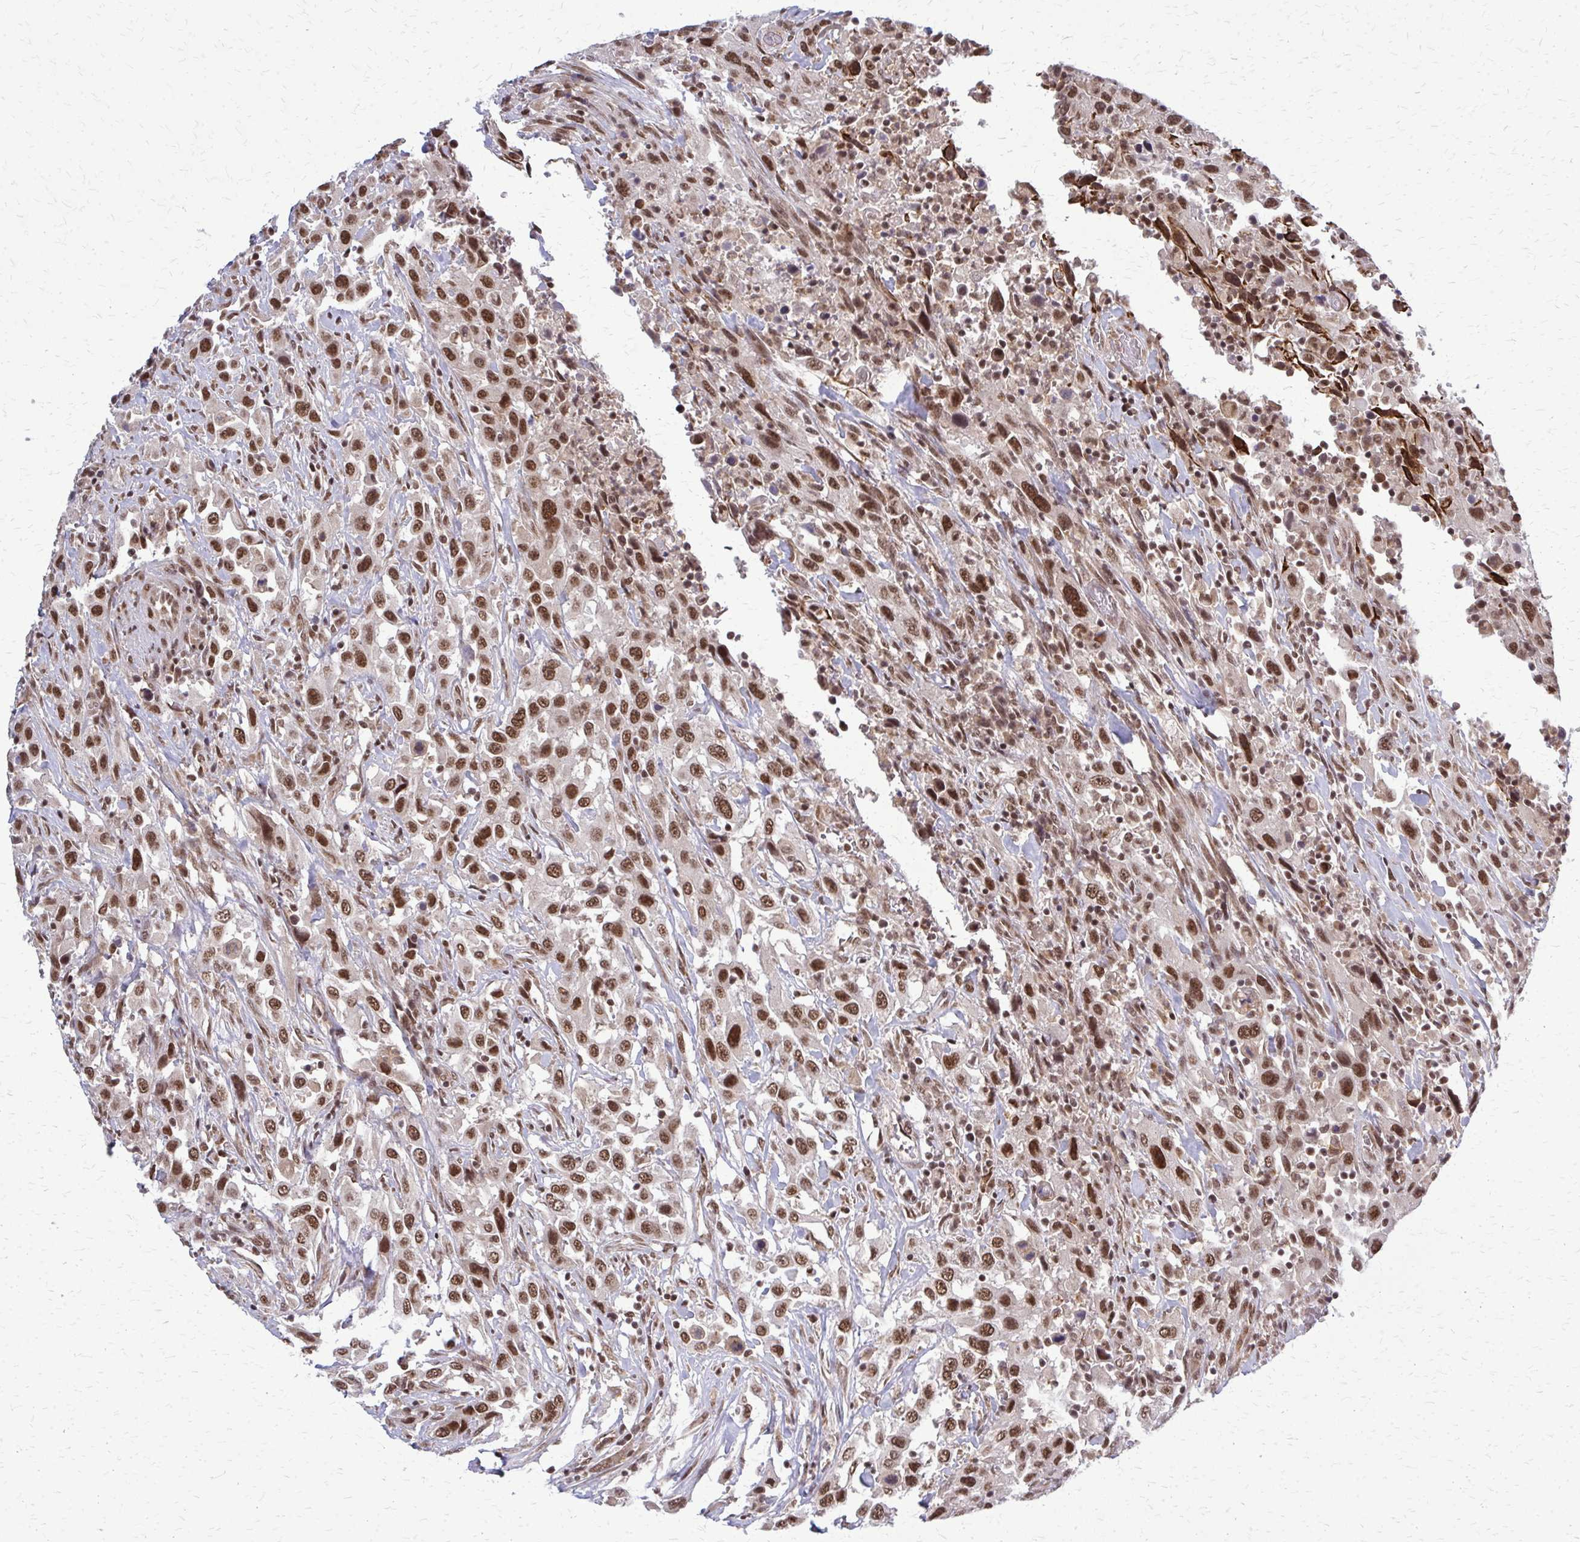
{"staining": {"intensity": "moderate", "quantity": ">75%", "location": "nuclear"}, "tissue": "urothelial cancer", "cell_type": "Tumor cells", "image_type": "cancer", "snomed": [{"axis": "morphology", "description": "Urothelial carcinoma, High grade"}, {"axis": "topography", "description": "Urinary bladder"}], "caption": "High-magnification brightfield microscopy of urothelial cancer stained with DAB (brown) and counterstained with hematoxylin (blue). tumor cells exhibit moderate nuclear positivity is seen in about>75% of cells.", "gene": "HDAC3", "patient": {"sex": "male", "age": 61}}